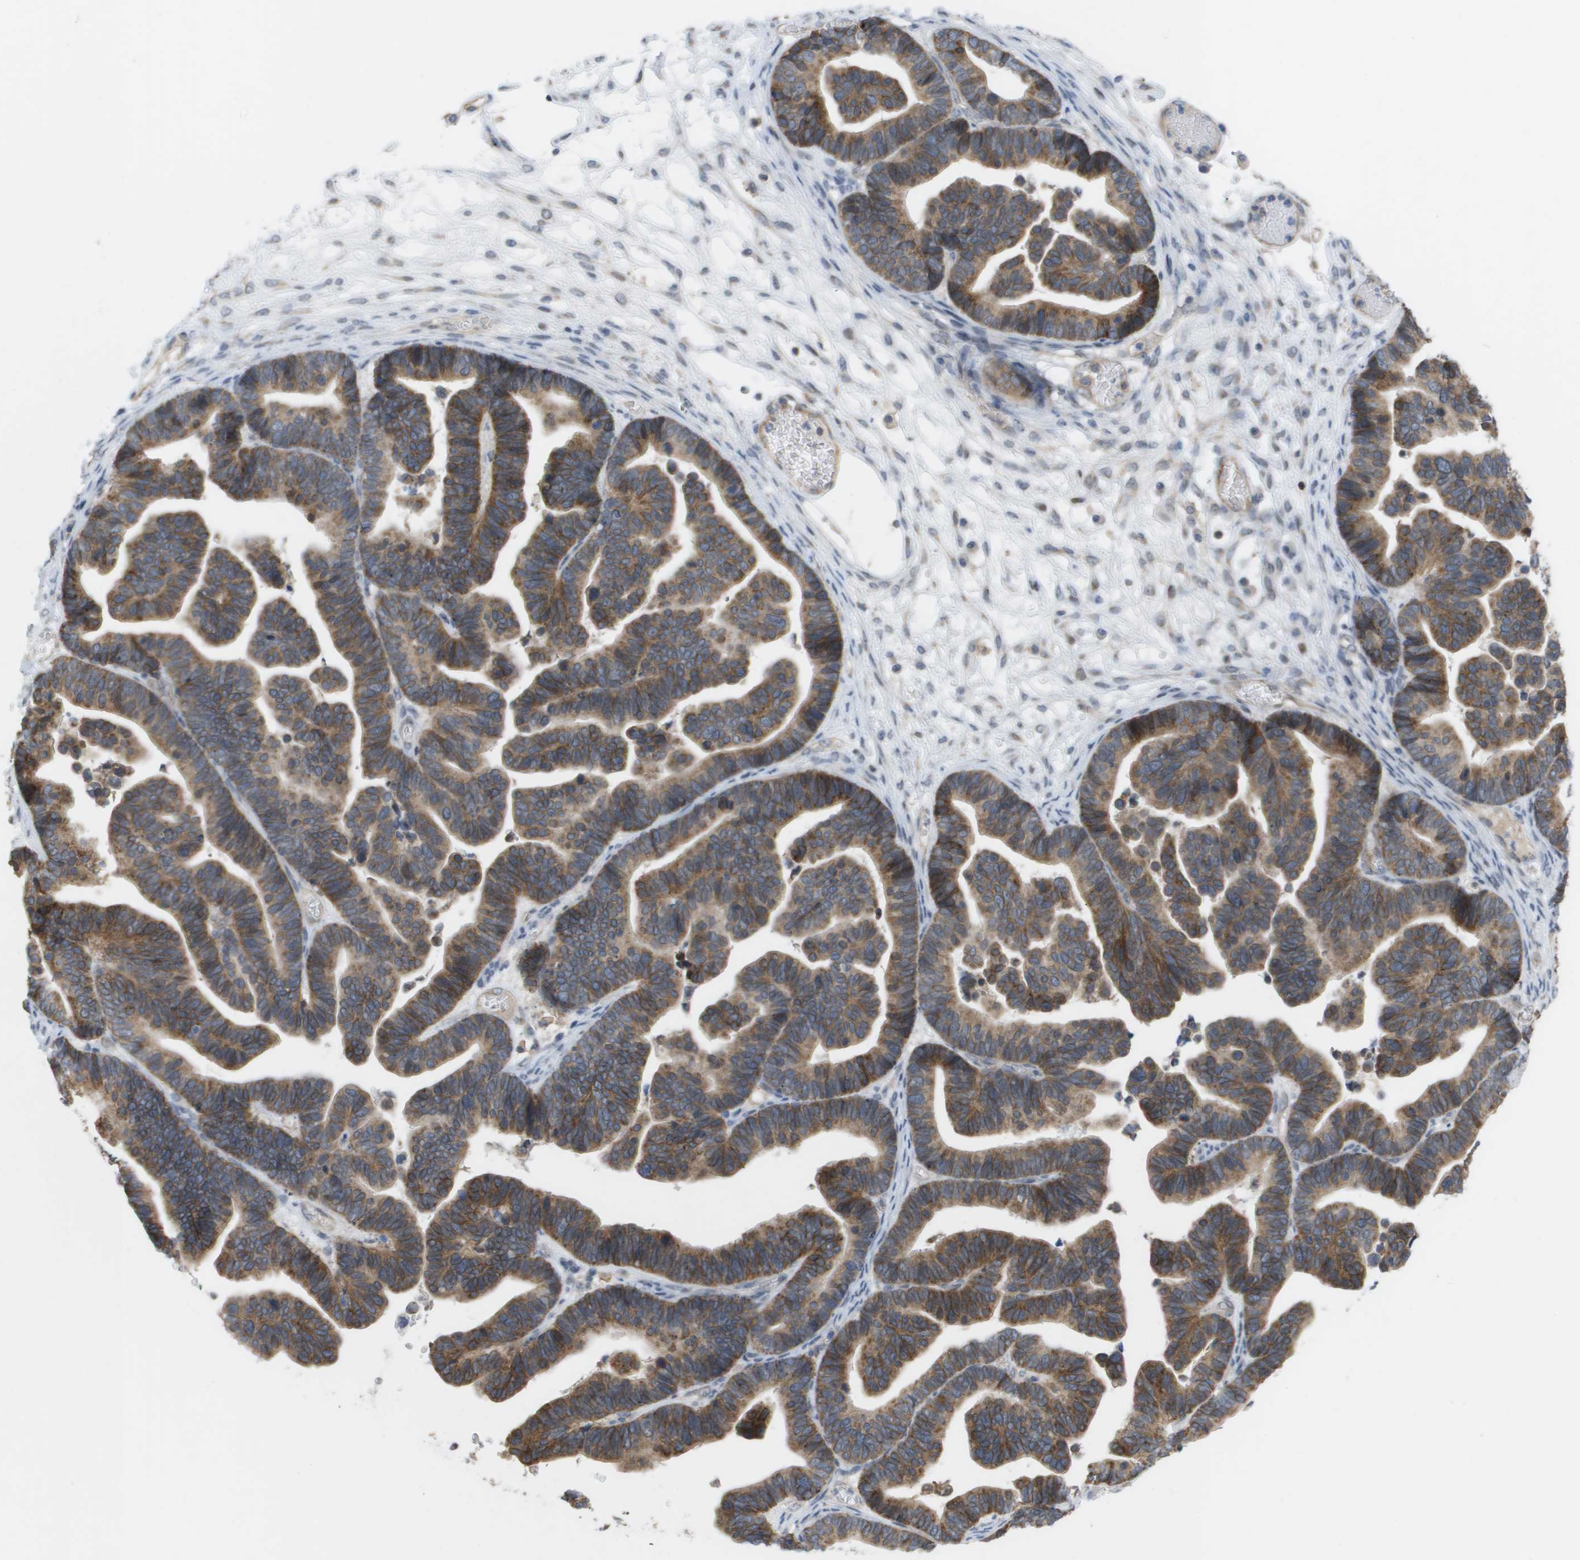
{"staining": {"intensity": "moderate", "quantity": ">75%", "location": "cytoplasmic/membranous"}, "tissue": "ovarian cancer", "cell_type": "Tumor cells", "image_type": "cancer", "snomed": [{"axis": "morphology", "description": "Cystadenocarcinoma, serous, NOS"}, {"axis": "topography", "description": "Ovary"}], "caption": "This image displays immunohistochemistry staining of human serous cystadenocarcinoma (ovarian), with medium moderate cytoplasmic/membranous positivity in about >75% of tumor cells.", "gene": "MTARC2", "patient": {"sex": "female", "age": 56}}